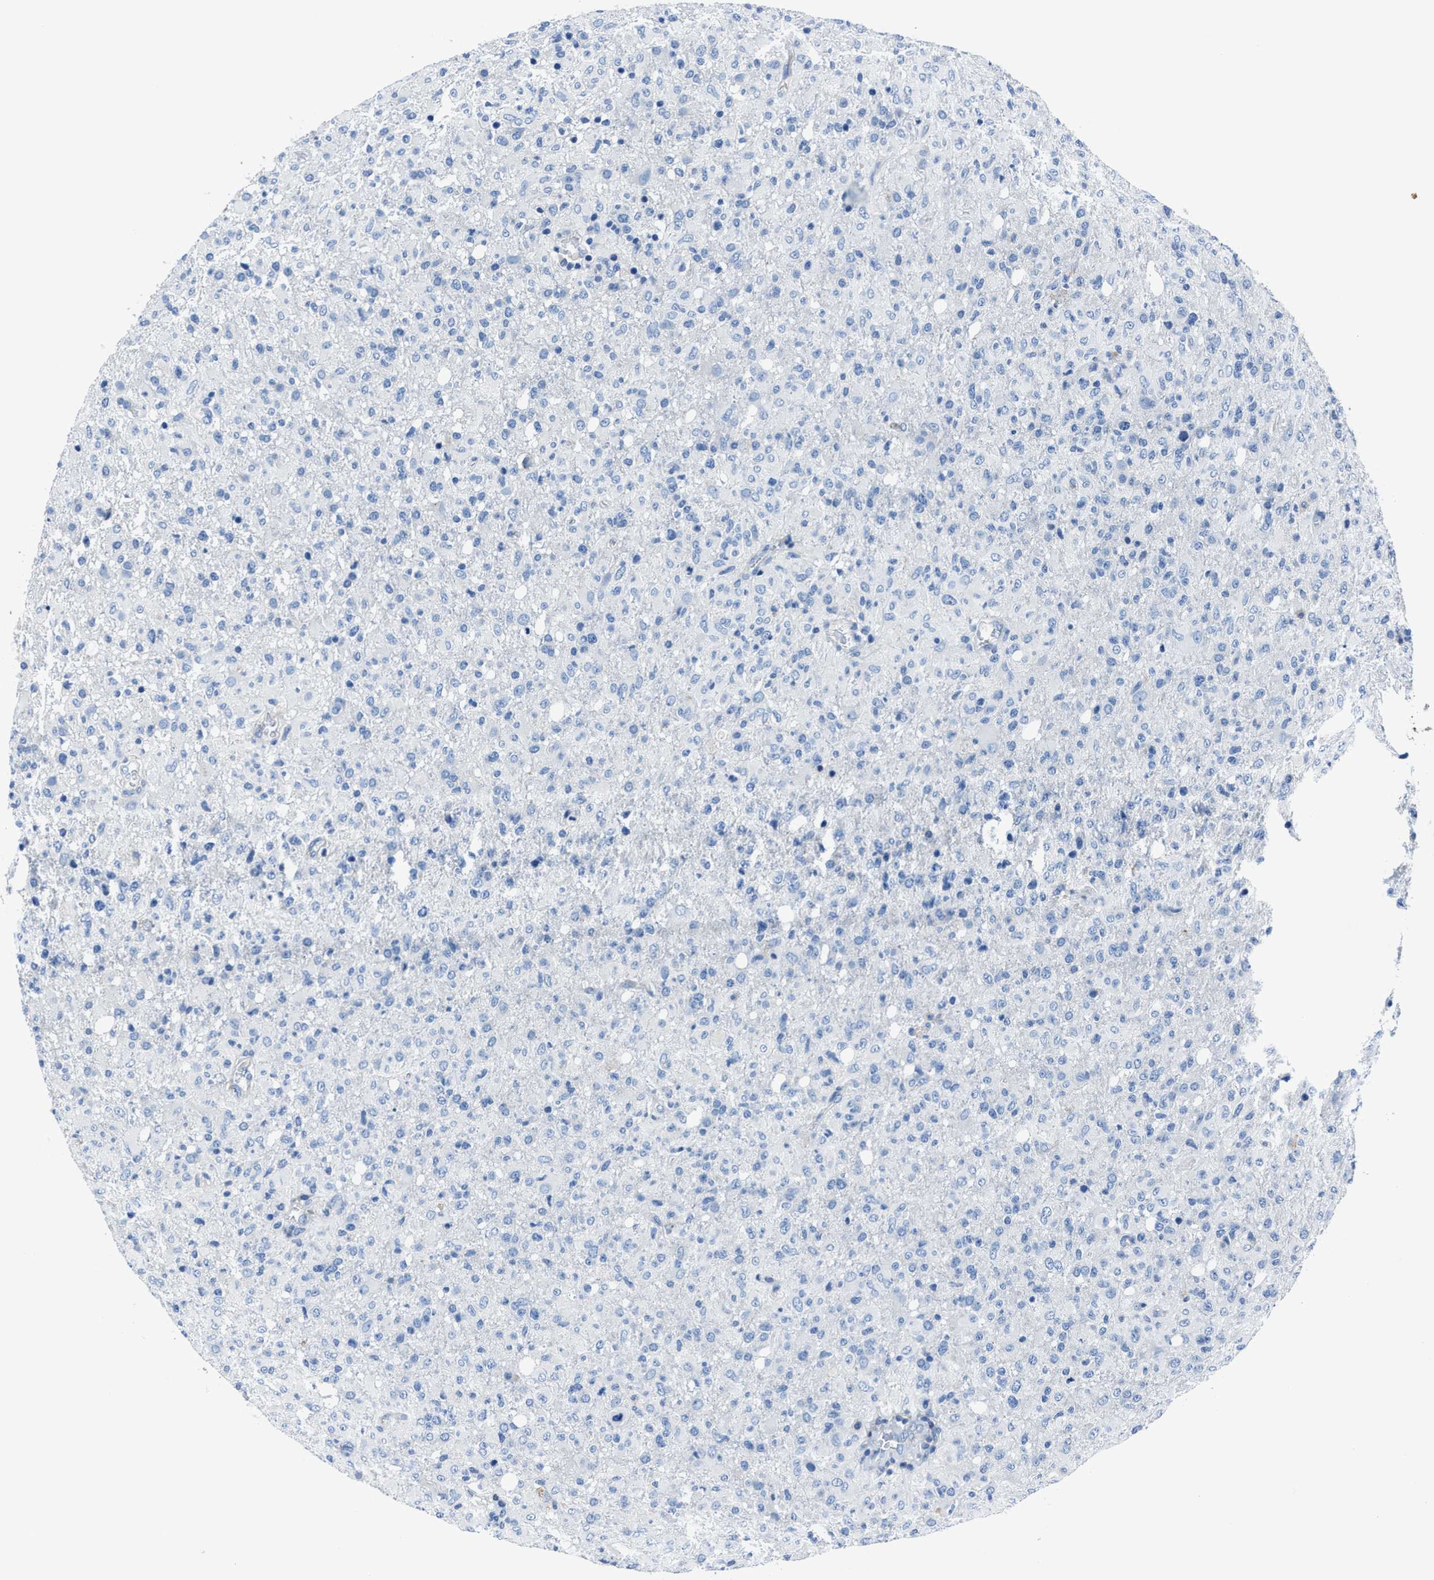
{"staining": {"intensity": "negative", "quantity": "none", "location": "none"}, "tissue": "glioma", "cell_type": "Tumor cells", "image_type": "cancer", "snomed": [{"axis": "morphology", "description": "Glioma, malignant, High grade"}, {"axis": "topography", "description": "Brain"}], "caption": "A high-resolution photomicrograph shows immunohistochemistry staining of glioma, which exhibits no significant positivity in tumor cells.", "gene": "LMO7", "patient": {"sex": "female", "age": 57}}